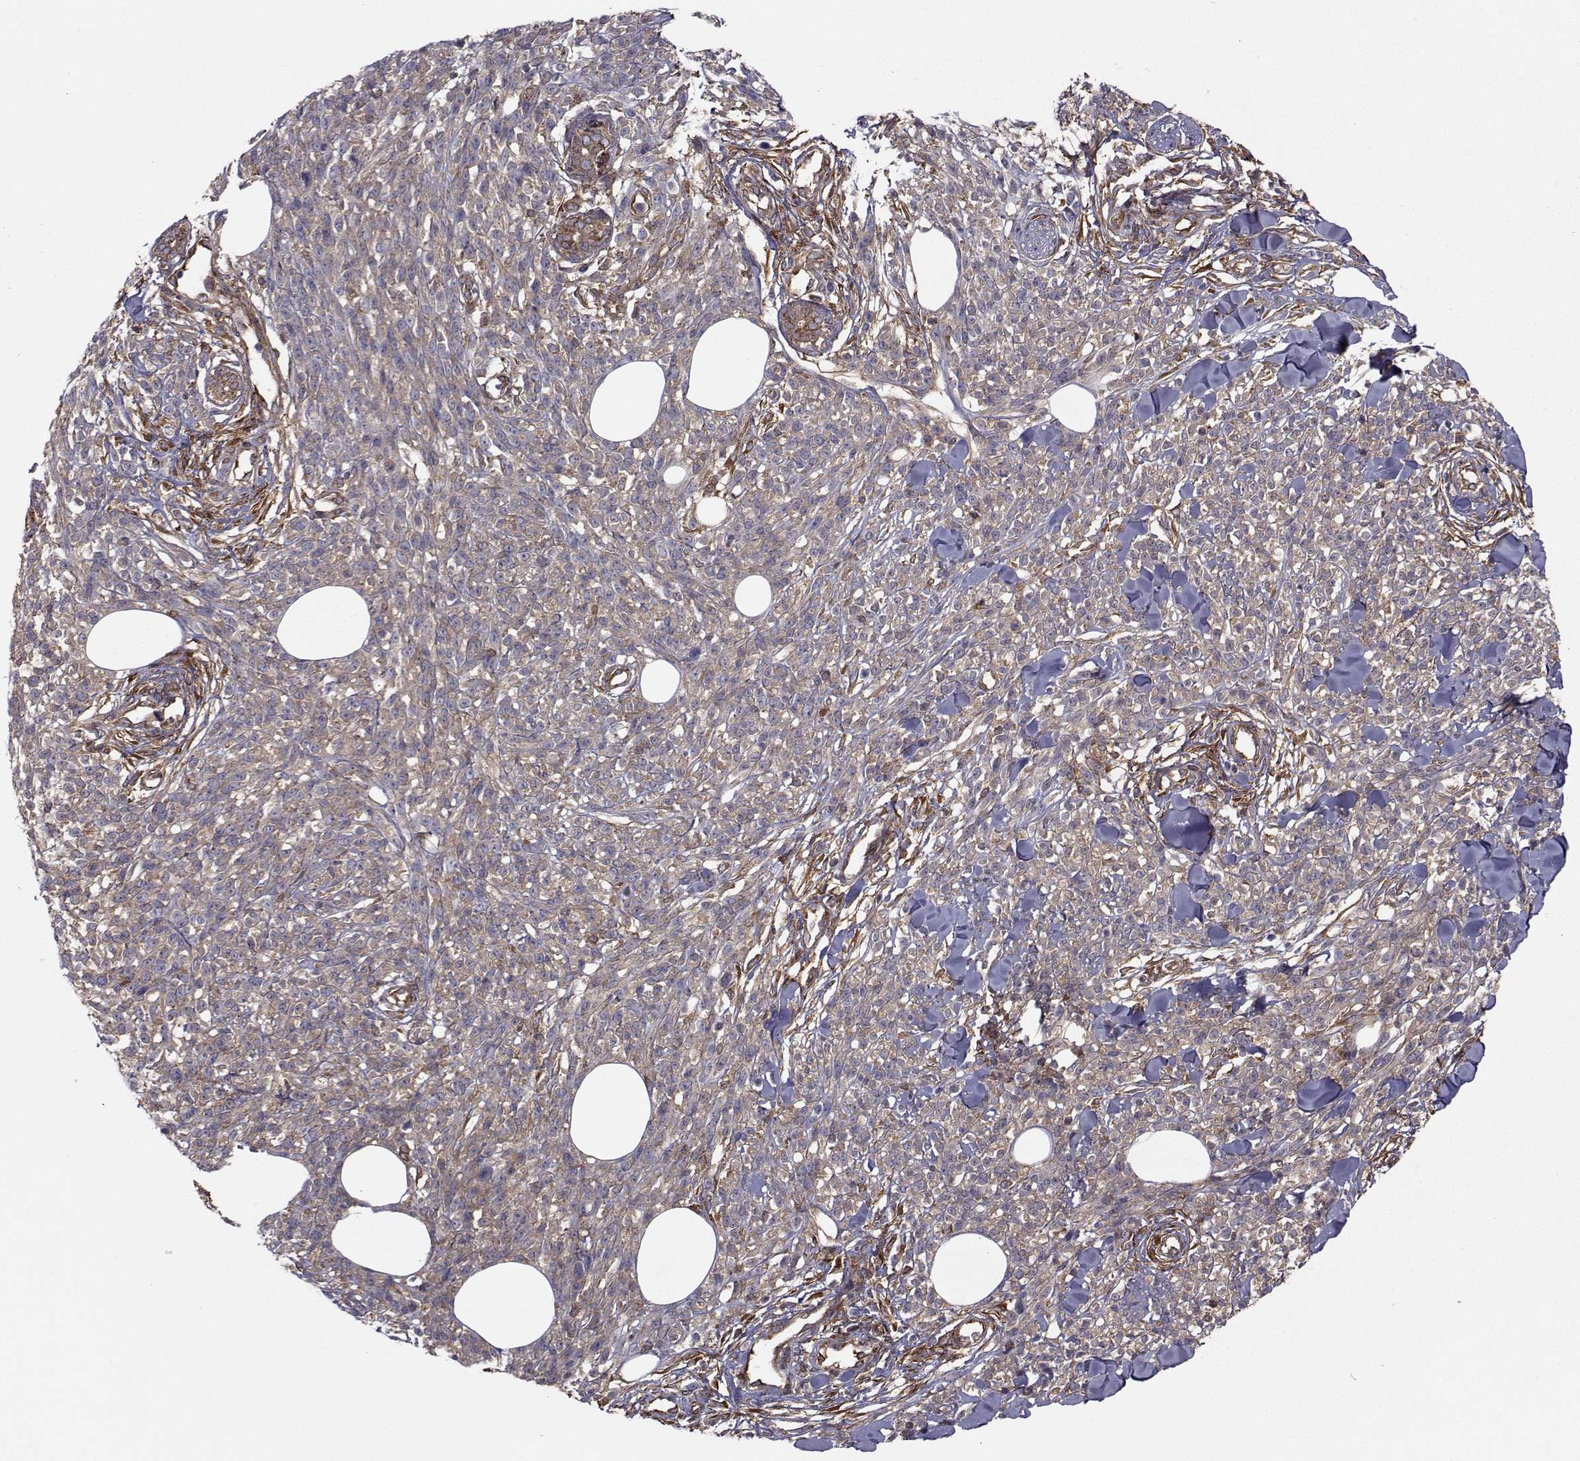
{"staining": {"intensity": "weak", "quantity": "25%-75%", "location": "cytoplasmic/membranous"}, "tissue": "melanoma", "cell_type": "Tumor cells", "image_type": "cancer", "snomed": [{"axis": "morphology", "description": "Malignant melanoma, NOS"}, {"axis": "topography", "description": "Skin"}, {"axis": "topography", "description": "Skin of trunk"}], "caption": "Malignant melanoma stained with immunohistochemistry reveals weak cytoplasmic/membranous staining in about 25%-75% of tumor cells.", "gene": "TRIP10", "patient": {"sex": "male", "age": 74}}